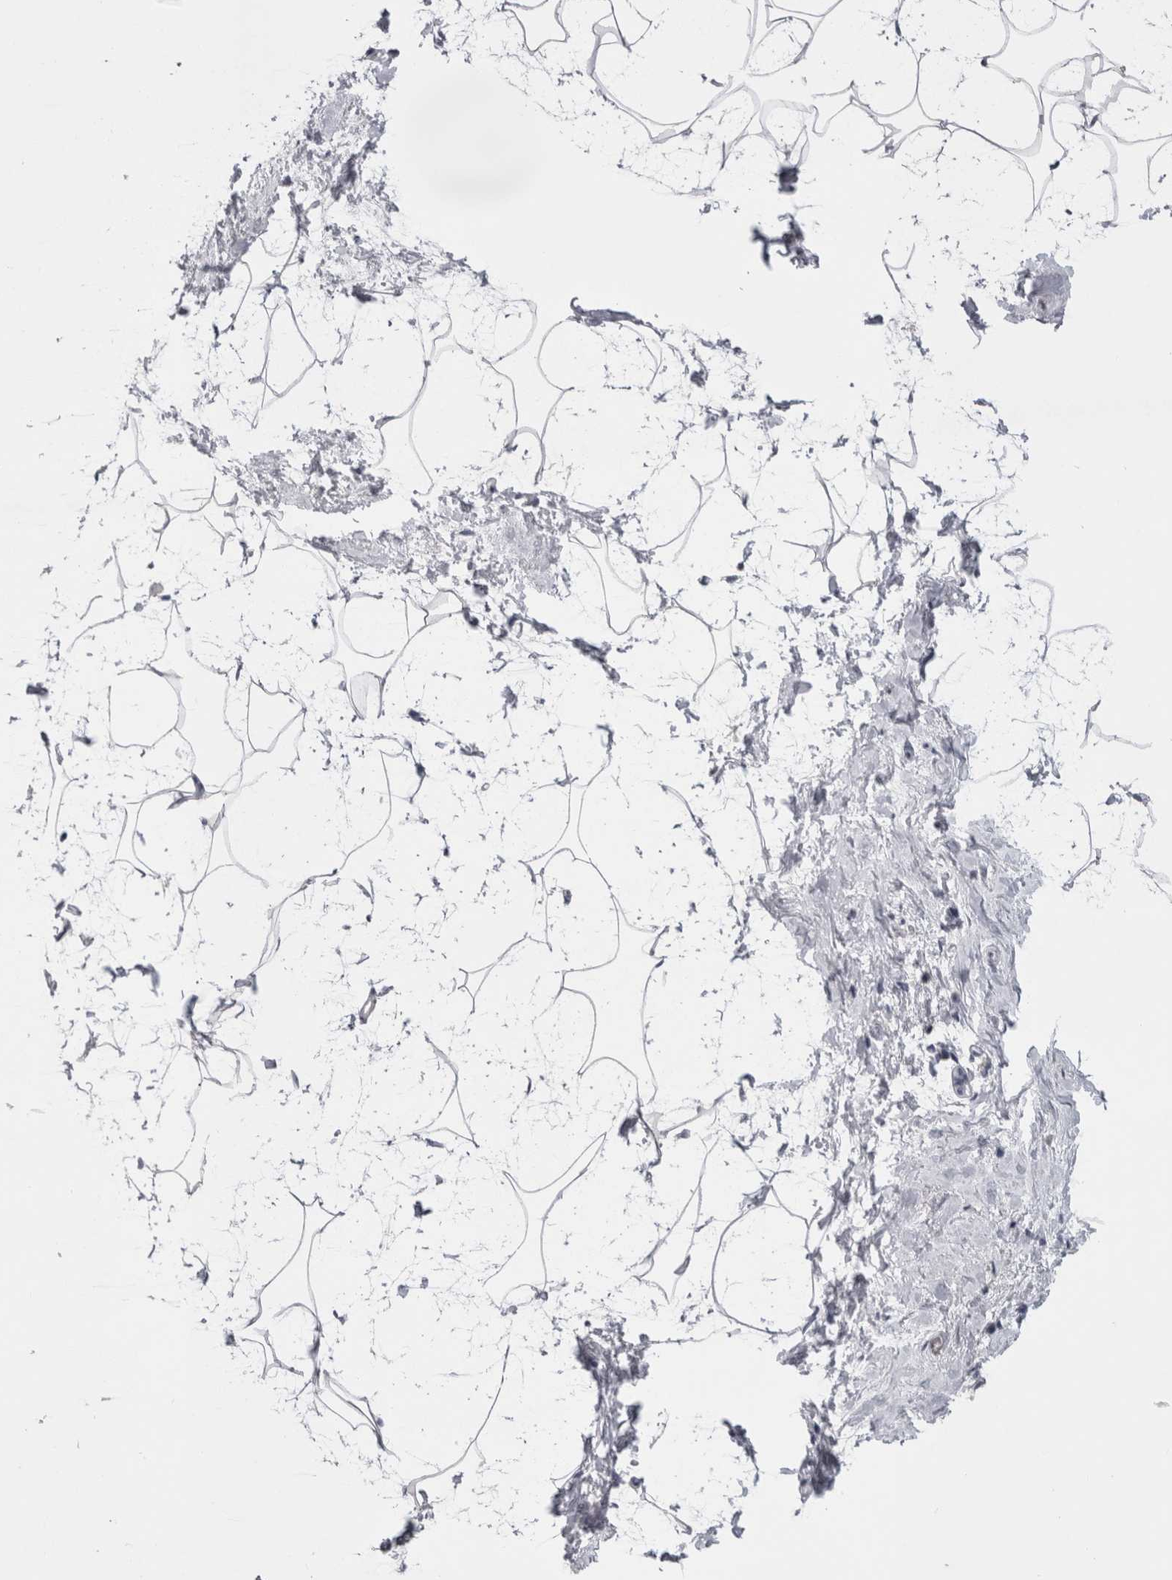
{"staining": {"intensity": "negative", "quantity": "none", "location": "none"}, "tissue": "breast", "cell_type": "Adipocytes", "image_type": "normal", "snomed": [{"axis": "morphology", "description": "Normal tissue, NOS"}, {"axis": "topography", "description": "Breast"}], "caption": "The histopathology image demonstrates no significant positivity in adipocytes of breast. The staining was performed using DAB (3,3'-diaminobenzidine) to visualize the protein expression in brown, while the nuclei were stained in blue with hematoxylin (Magnification: 20x).", "gene": "PAX5", "patient": {"sex": "female", "age": 62}}